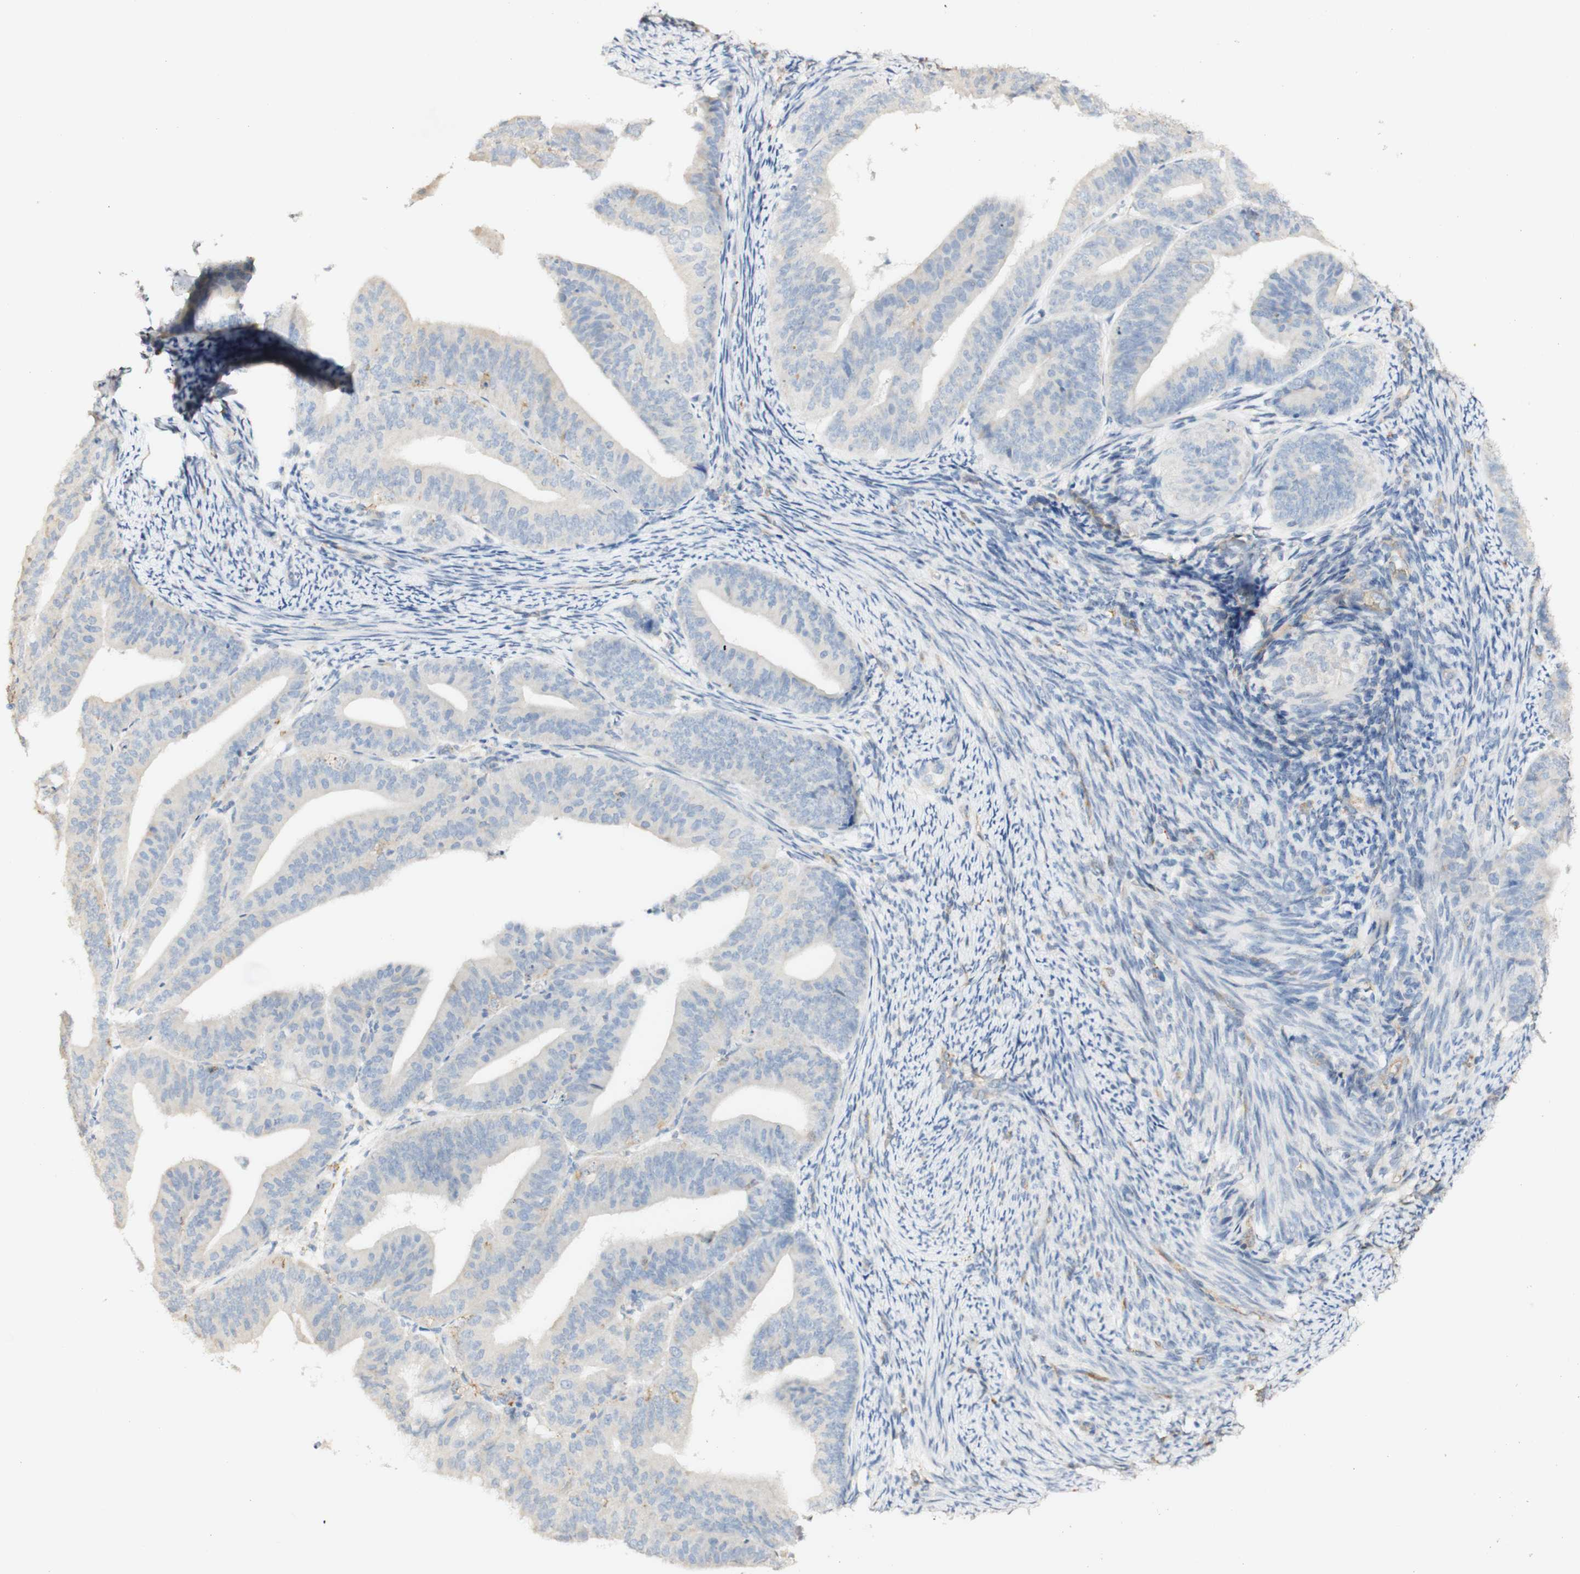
{"staining": {"intensity": "weak", "quantity": "<25%", "location": "cytoplasmic/membranous"}, "tissue": "endometrial cancer", "cell_type": "Tumor cells", "image_type": "cancer", "snomed": [{"axis": "morphology", "description": "Adenocarcinoma, NOS"}, {"axis": "topography", "description": "Endometrium"}], "caption": "This photomicrograph is of adenocarcinoma (endometrial) stained with immunohistochemistry (IHC) to label a protein in brown with the nuclei are counter-stained blue. There is no staining in tumor cells. (Stains: DAB (3,3'-diaminobenzidine) IHC with hematoxylin counter stain, Microscopy: brightfield microscopy at high magnification).", "gene": "FCGRT", "patient": {"sex": "female", "age": 63}}